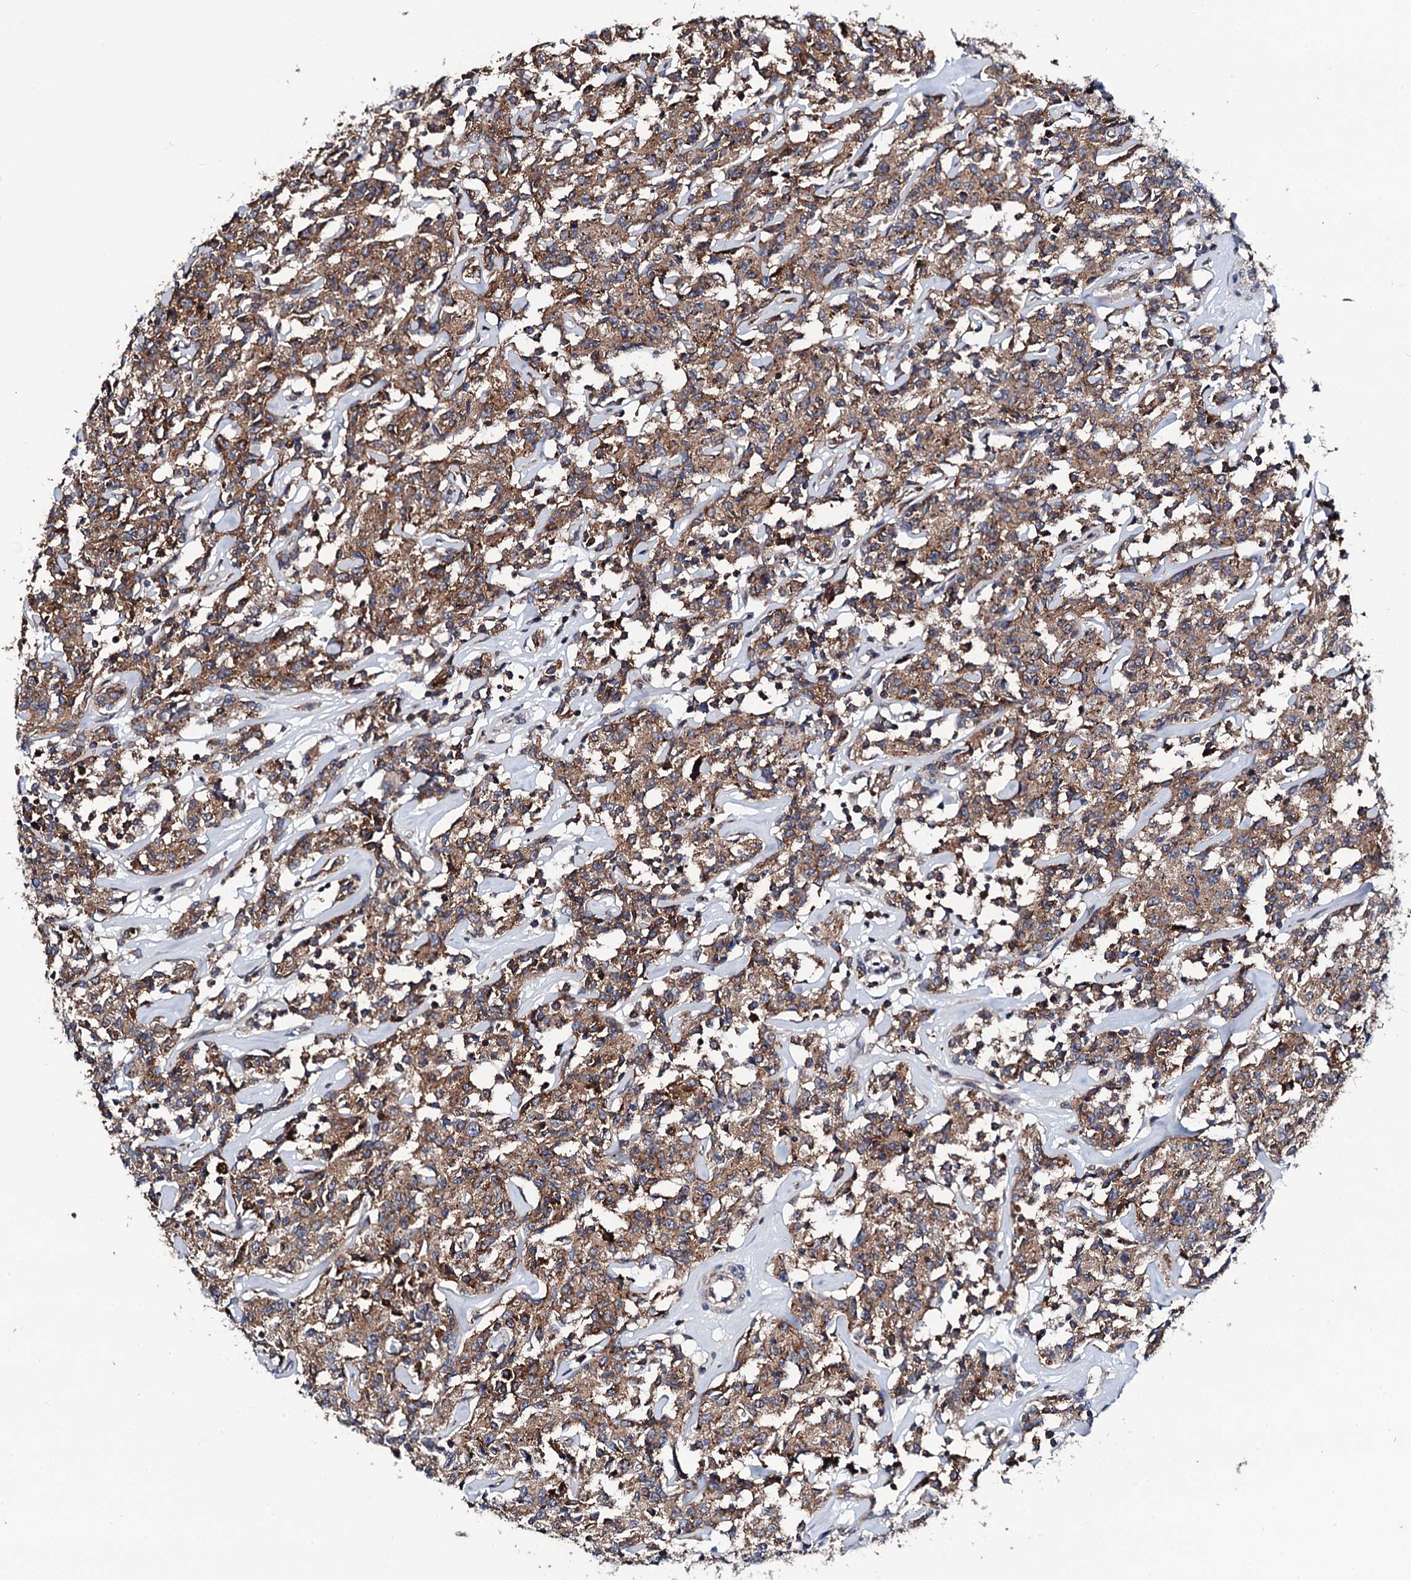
{"staining": {"intensity": "moderate", "quantity": ">75%", "location": "cytoplasmic/membranous"}, "tissue": "lymphoma", "cell_type": "Tumor cells", "image_type": "cancer", "snomed": [{"axis": "morphology", "description": "Malignant lymphoma, non-Hodgkin's type, Low grade"}, {"axis": "topography", "description": "Small intestine"}], "caption": "Immunohistochemistry (IHC) of human lymphoma exhibits medium levels of moderate cytoplasmic/membranous staining in approximately >75% of tumor cells. The protein is stained brown, and the nuclei are stained in blue (DAB (3,3'-diaminobenzidine) IHC with brightfield microscopy, high magnification).", "gene": "COG4", "patient": {"sex": "female", "age": 59}}